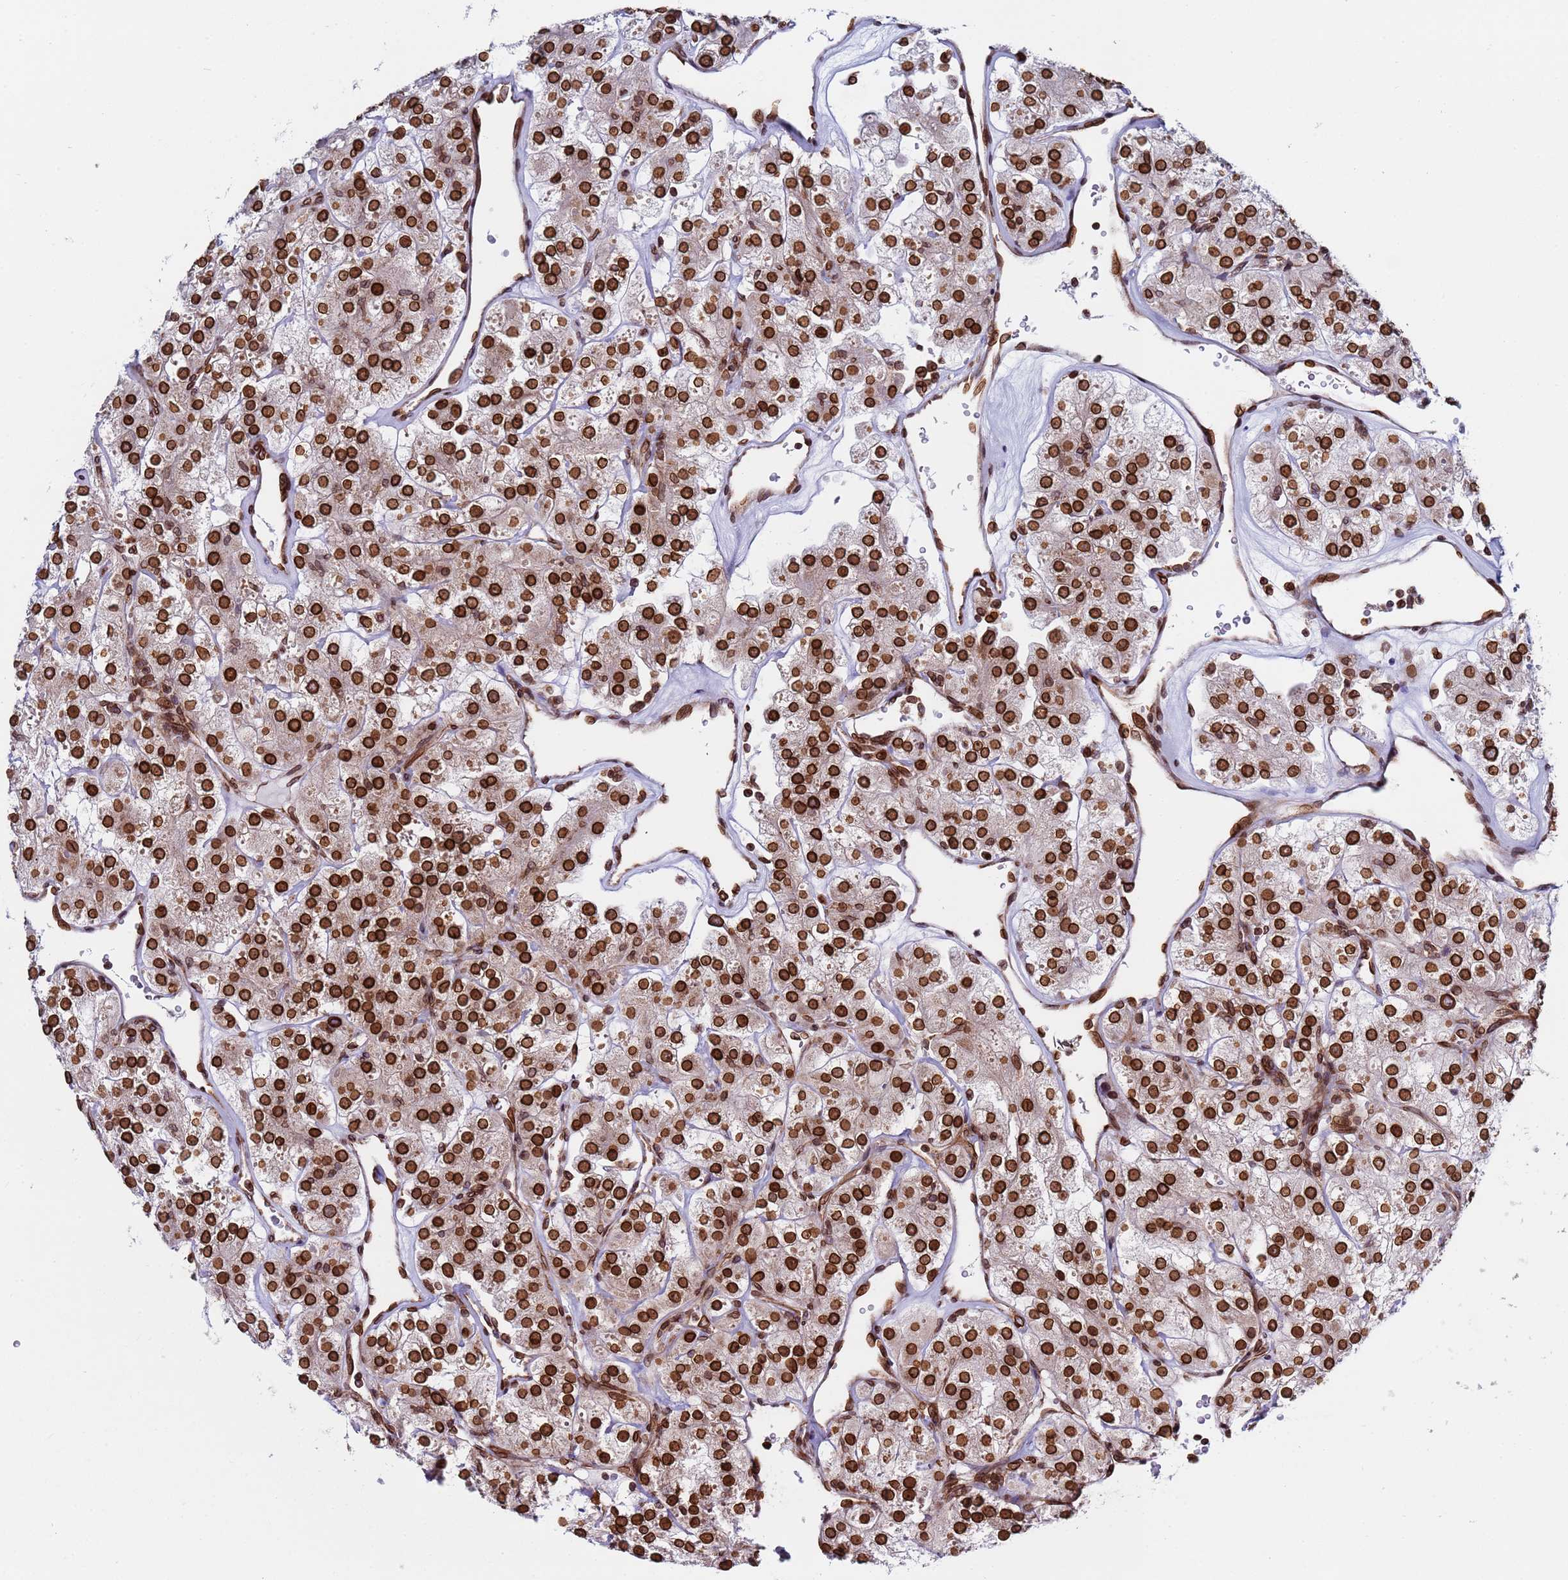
{"staining": {"intensity": "strong", "quantity": ">75%", "location": "cytoplasmic/membranous,nuclear"}, "tissue": "renal cancer", "cell_type": "Tumor cells", "image_type": "cancer", "snomed": [{"axis": "morphology", "description": "Adenocarcinoma, NOS"}, {"axis": "topography", "description": "Kidney"}], "caption": "The image reveals a brown stain indicating the presence of a protein in the cytoplasmic/membranous and nuclear of tumor cells in renal cancer.", "gene": "TOR1AIP1", "patient": {"sex": "male", "age": 77}}